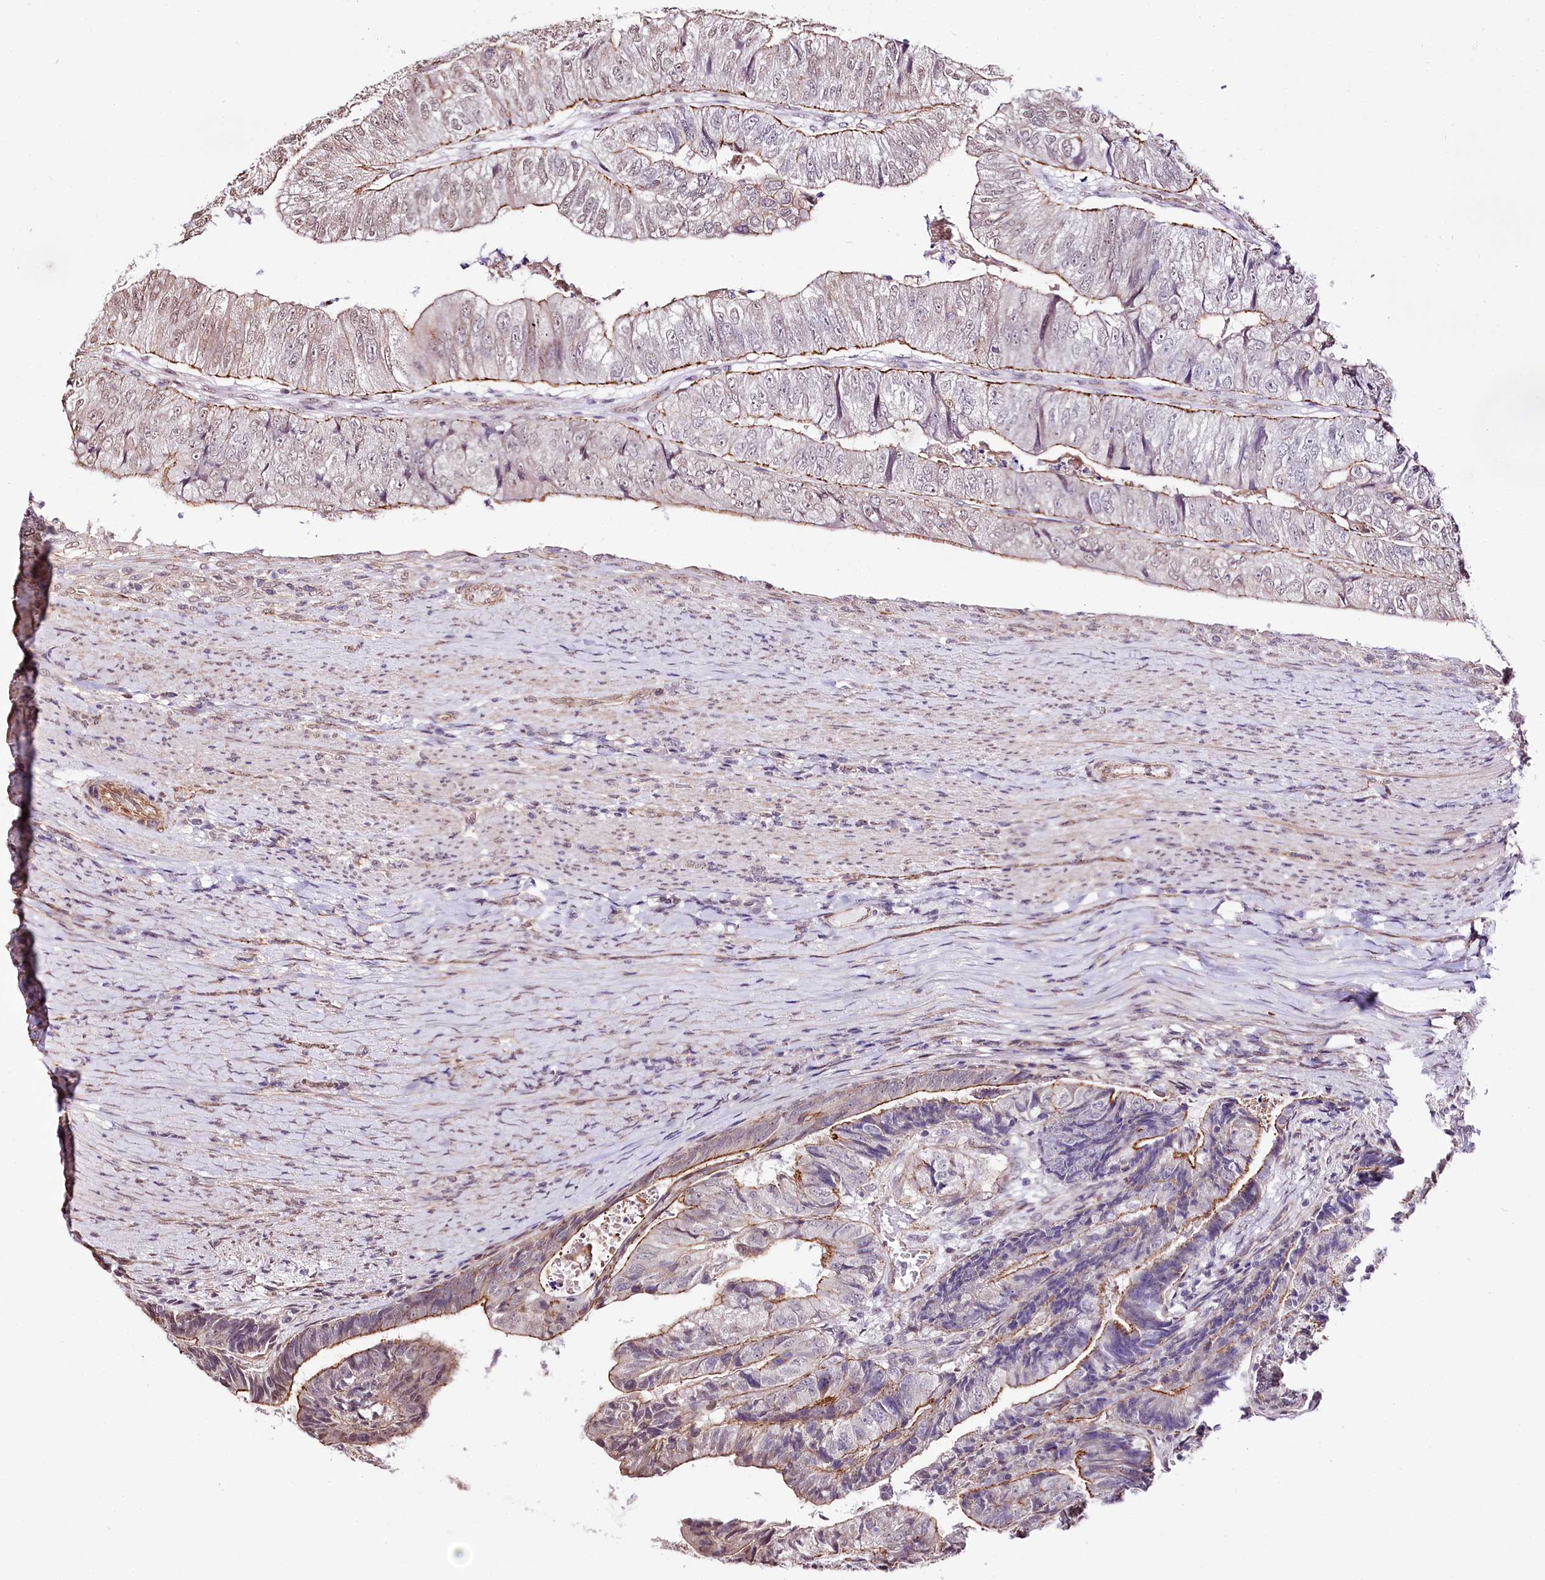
{"staining": {"intensity": "moderate", "quantity": "25%-75%", "location": "cytoplasmic/membranous"}, "tissue": "colorectal cancer", "cell_type": "Tumor cells", "image_type": "cancer", "snomed": [{"axis": "morphology", "description": "Adenocarcinoma, NOS"}, {"axis": "topography", "description": "Colon"}], "caption": "Brown immunohistochemical staining in colorectal cancer exhibits moderate cytoplasmic/membranous positivity in about 25%-75% of tumor cells.", "gene": "ST7", "patient": {"sex": "female", "age": 67}}